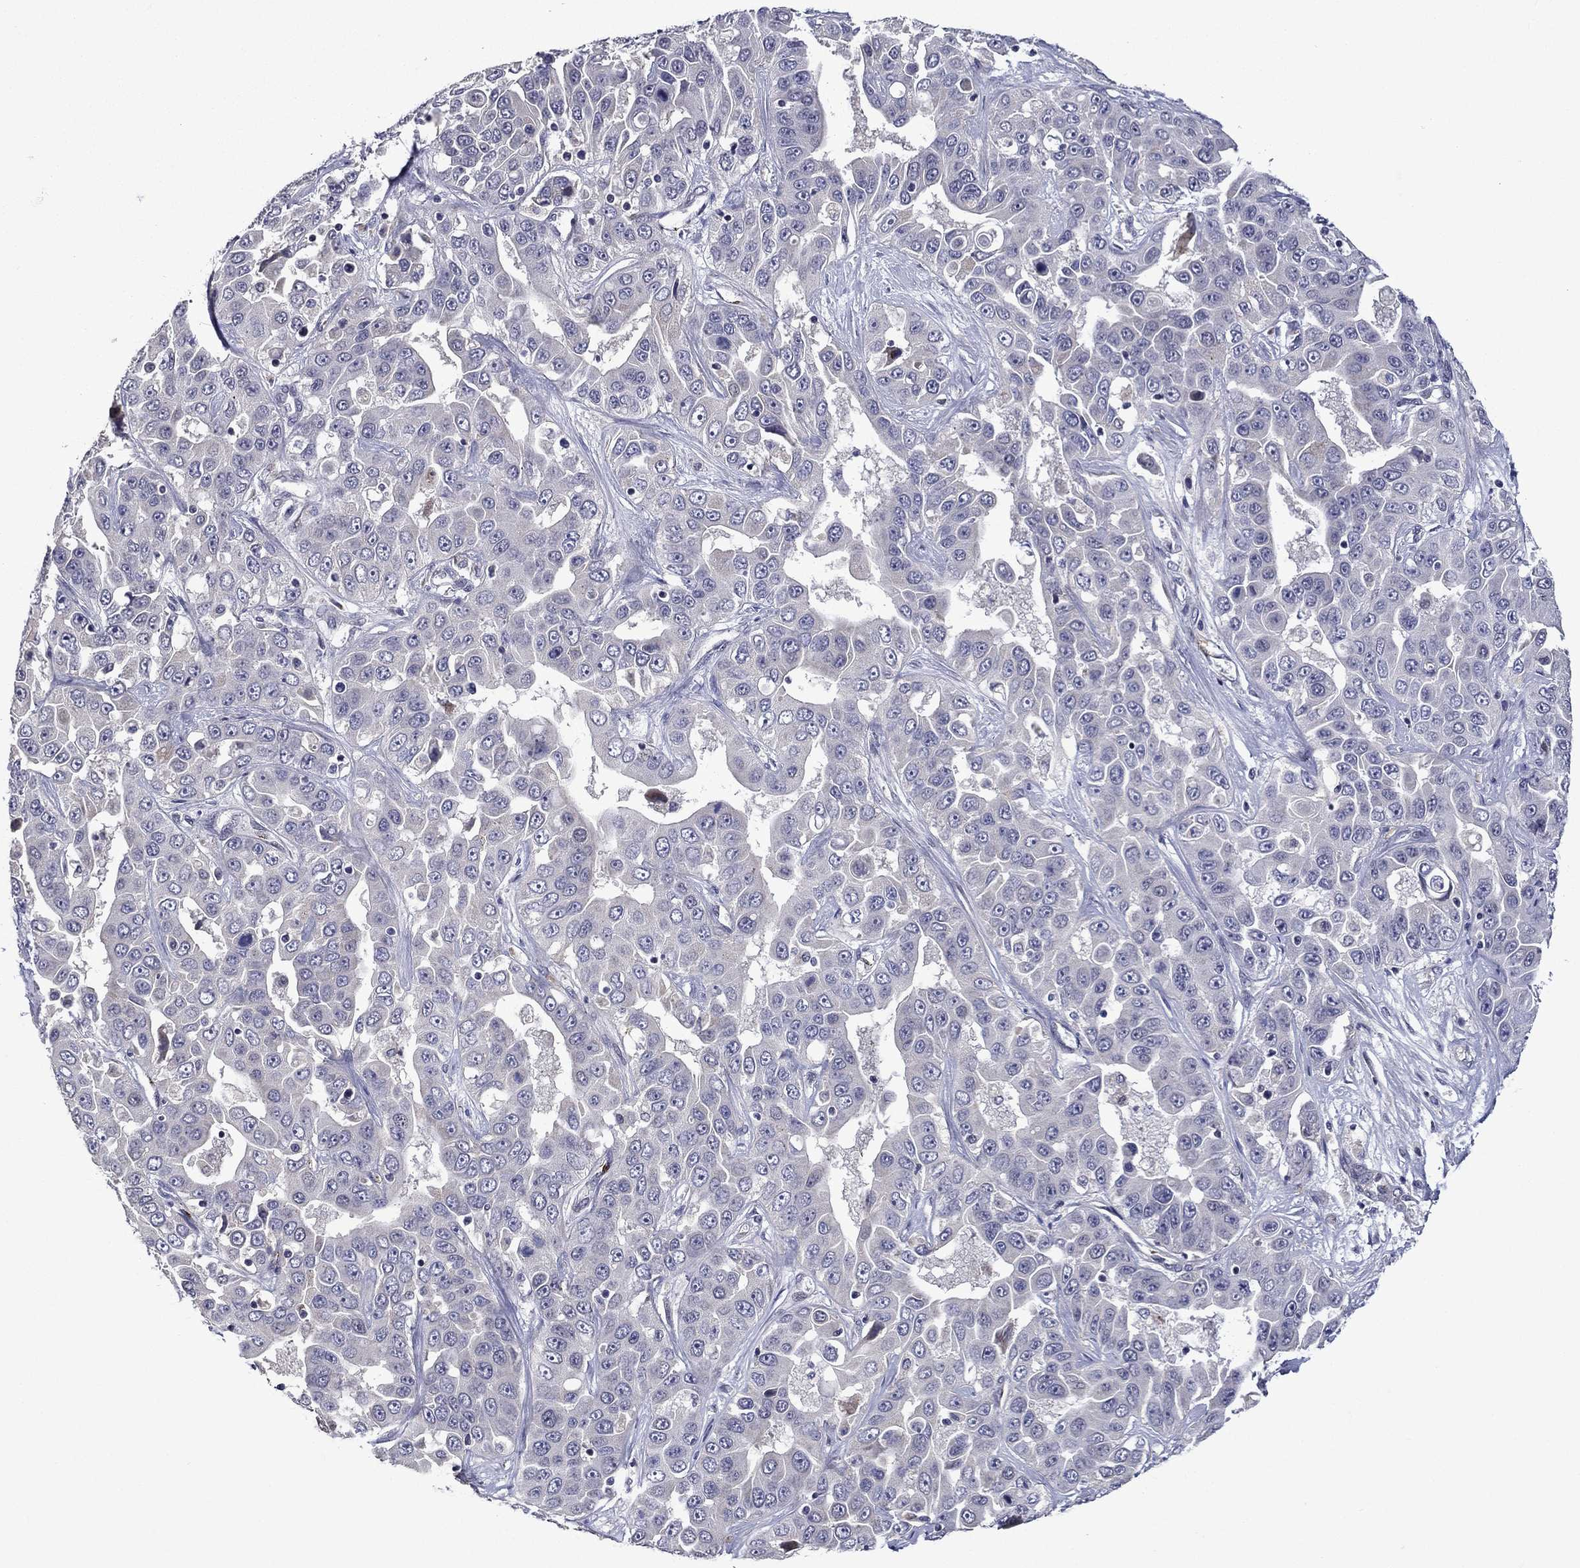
{"staining": {"intensity": "negative", "quantity": "none", "location": "none"}, "tissue": "liver cancer", "cell_type": "Tumor cells", "image_type": "cancer", "snomed": [{"axis": "morphology", "description": "Cholangiocarcinoma"}, {"axis": "topography", "description": "Liver"}], "caption": "Histopathology image shows no significant protein staining in tumor cells of cholangiocarcinoma (liver).", "gene": "SLITRK1", "patient": {"sex": "female", "age": 52}}